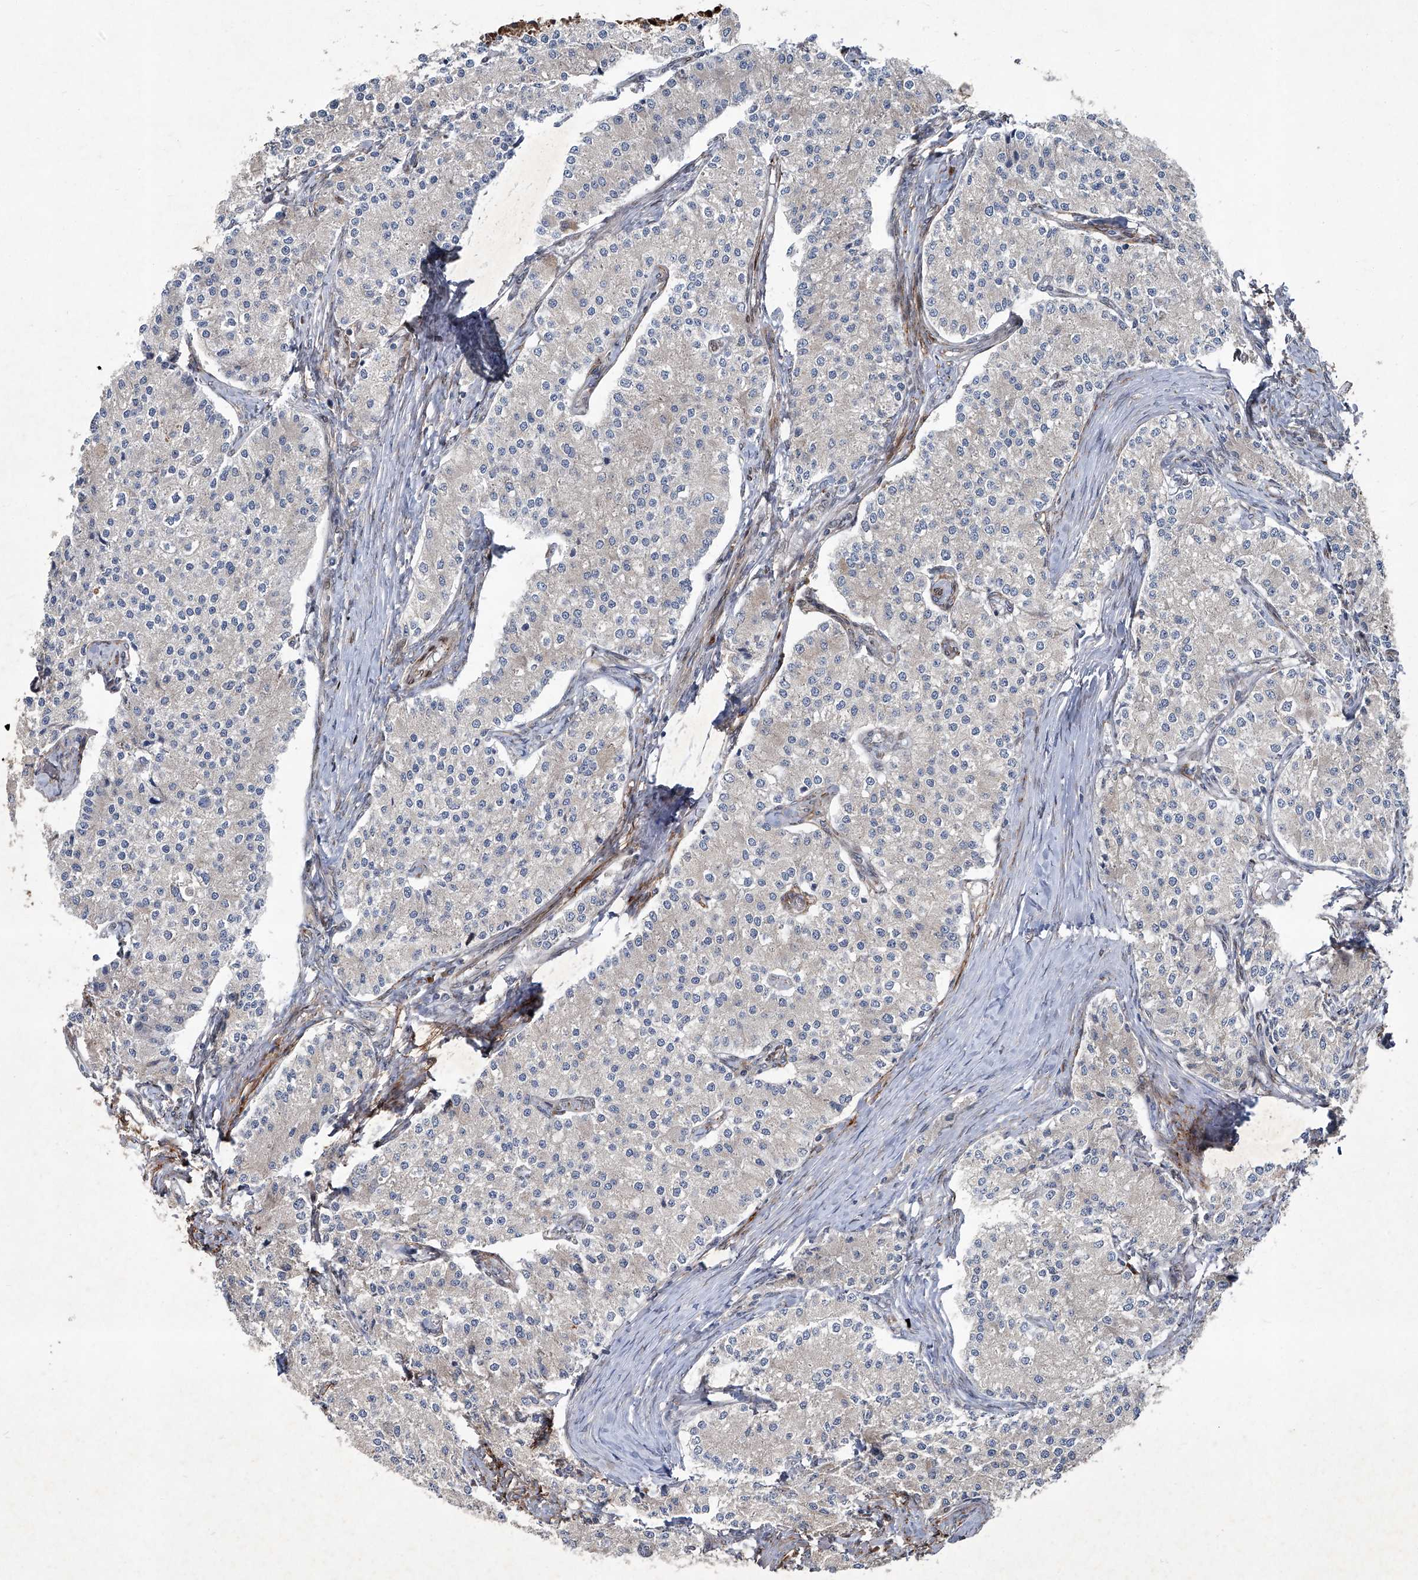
{"staining": {"intensity": "negative", "quantity": "none", "location": "none"}, "tissue": "carcinoid", "cell_type": "Tumor cells", "image_type": "cancer", "snomed": [{"axis": "morphology", "description": "Carcinoid, malignant, NOS"}, {"axis": "topography", "description": "Colon"}], "caption": "A high-resolution micrograph shows IHC staining of malignant carcinoid, which demonstrates no significant expression in tumor cells.", "gene": "GPR132", "patient": {"sex": "female", "age": 52}}